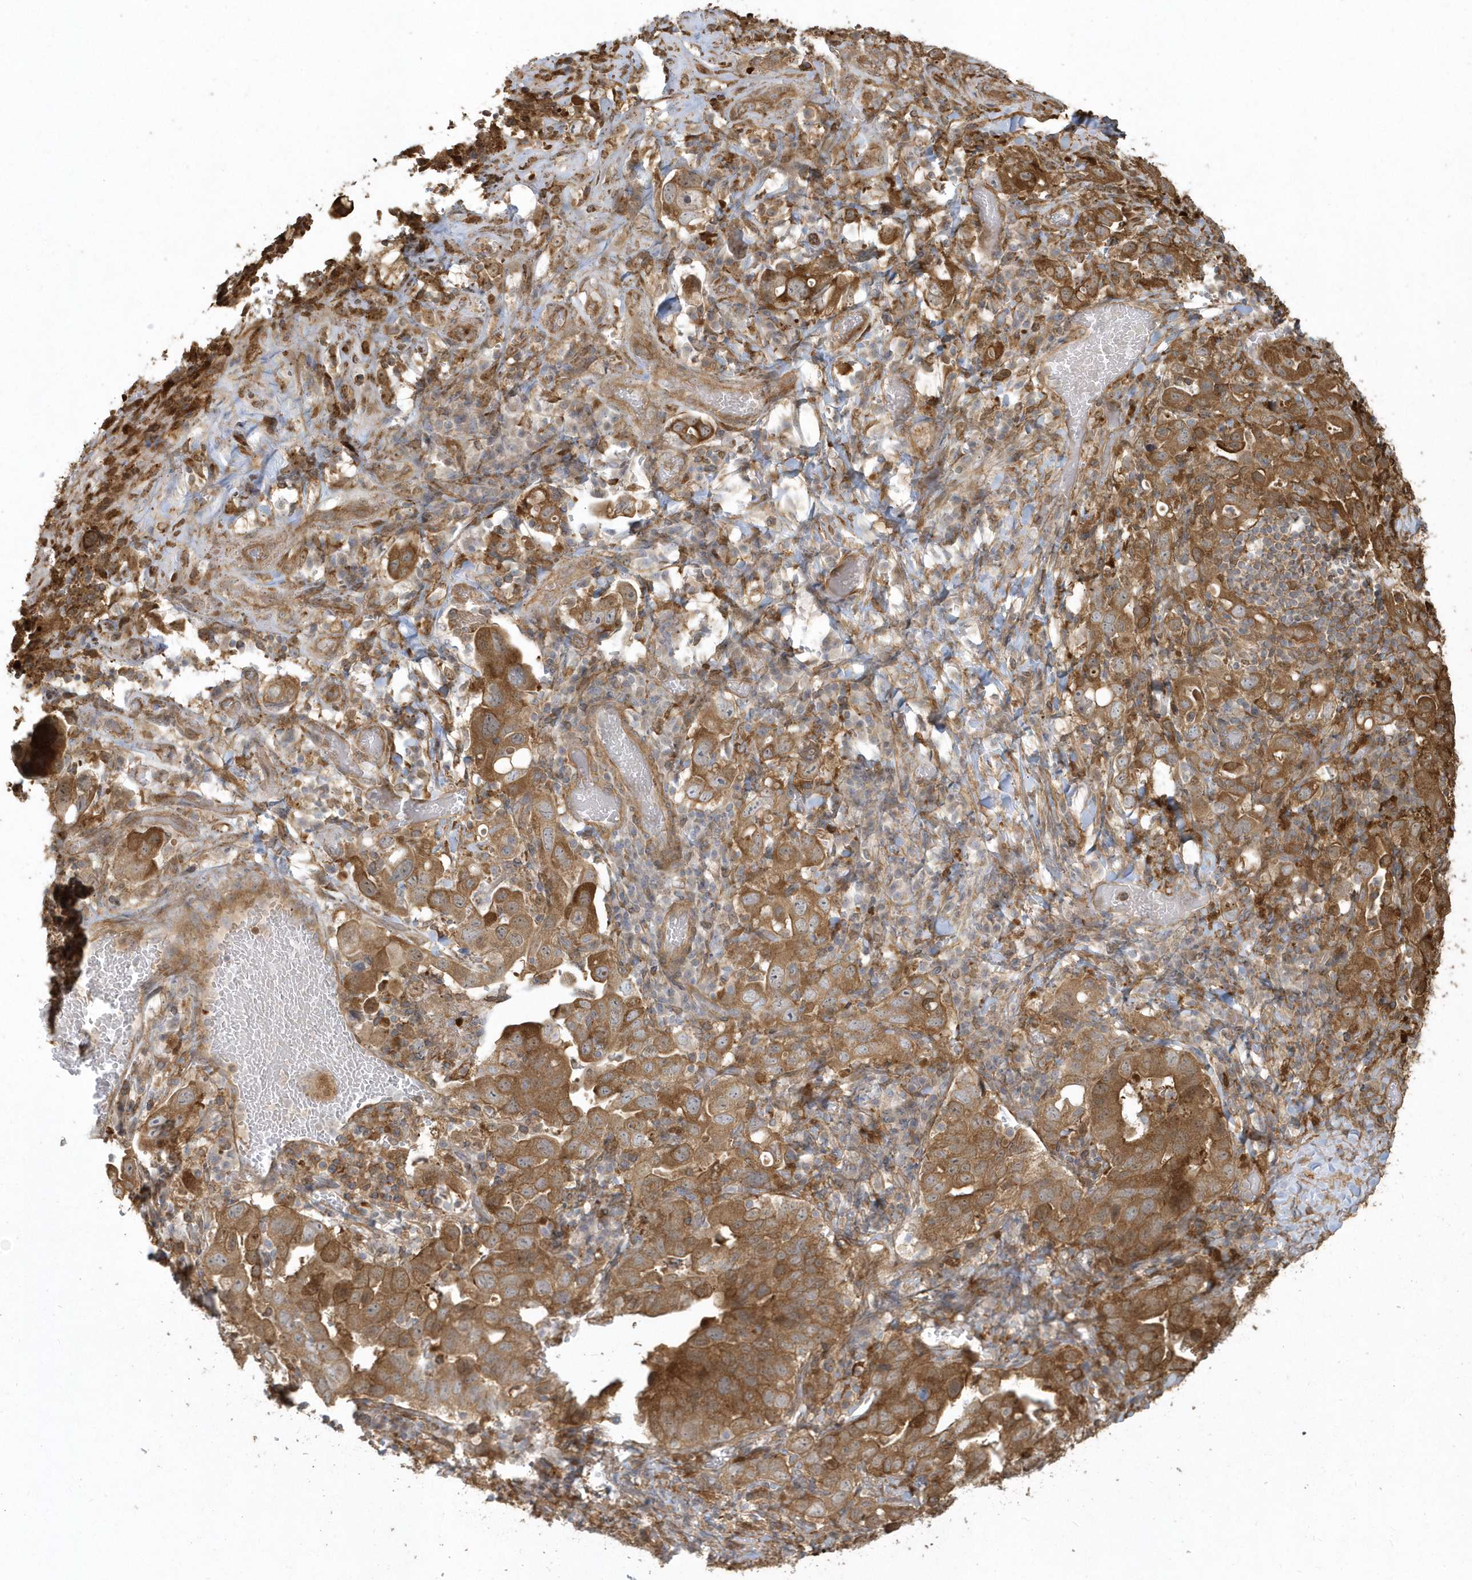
{"staining": {"intensity": "strong", "quantity": ">75%", "location": "cytoplasmic/membranous"}, "tissue": "stomach cancer", "cell_type": "Tumor cells", "image_type": "cancer", "snomed": [{"axis": "morphology", "description": "Adenocarcinoma, NOS"}, {"axis": "topography", "description": "Stomach, upper"}], "caption": "Immunohistochemical staining of human stomach cancer (adenocarcinoma) reveals high levels of strong cytoplasmic/membranous protein expression in approximately >75% of tumor cells. (Brightfield microscopy of DAB IHC at high magnification).", "gene": "HNMT", "patient": {"sex": "male", "age": 62}}